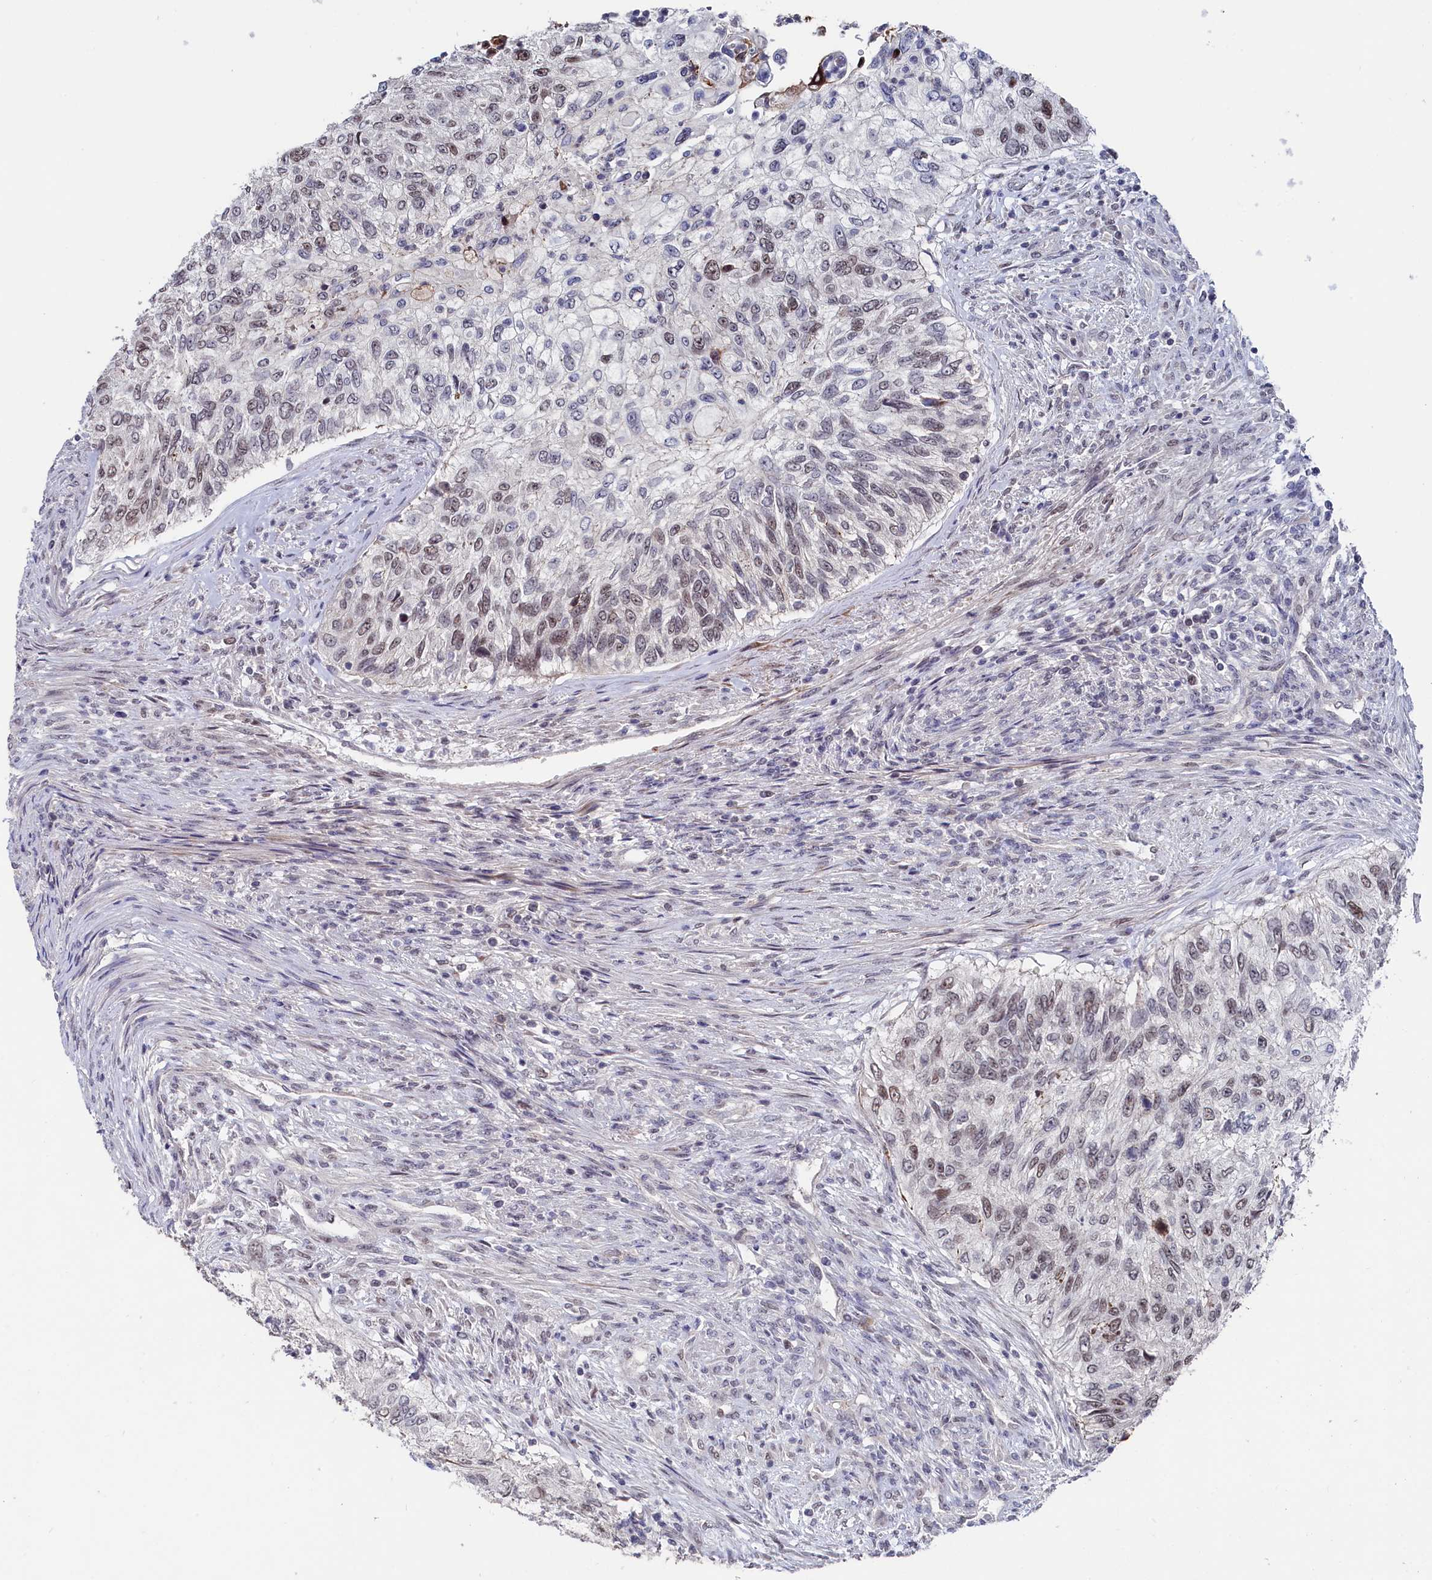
{"staining": {"intensity": "moderate", "quantity": "25%-75%", "location": "nuclear"}, "tissue": "urothelial cancer", "cell_type": "Tumor cells", "image_type": "cancer", "snomed": [{"axis": "morphology", "description": "Urothelial carcinoma, High grade"}, {"axis": "topography", "description": "Urinary bladder"}], "caption": "Immunohistochemistry of human urothelial cancer reveals medium levels of moderate nuclear staining in approximately 25%-75% of tumor cells.", "gene": "TIGD4", "patient": {"sex": "female", "age": 60}}